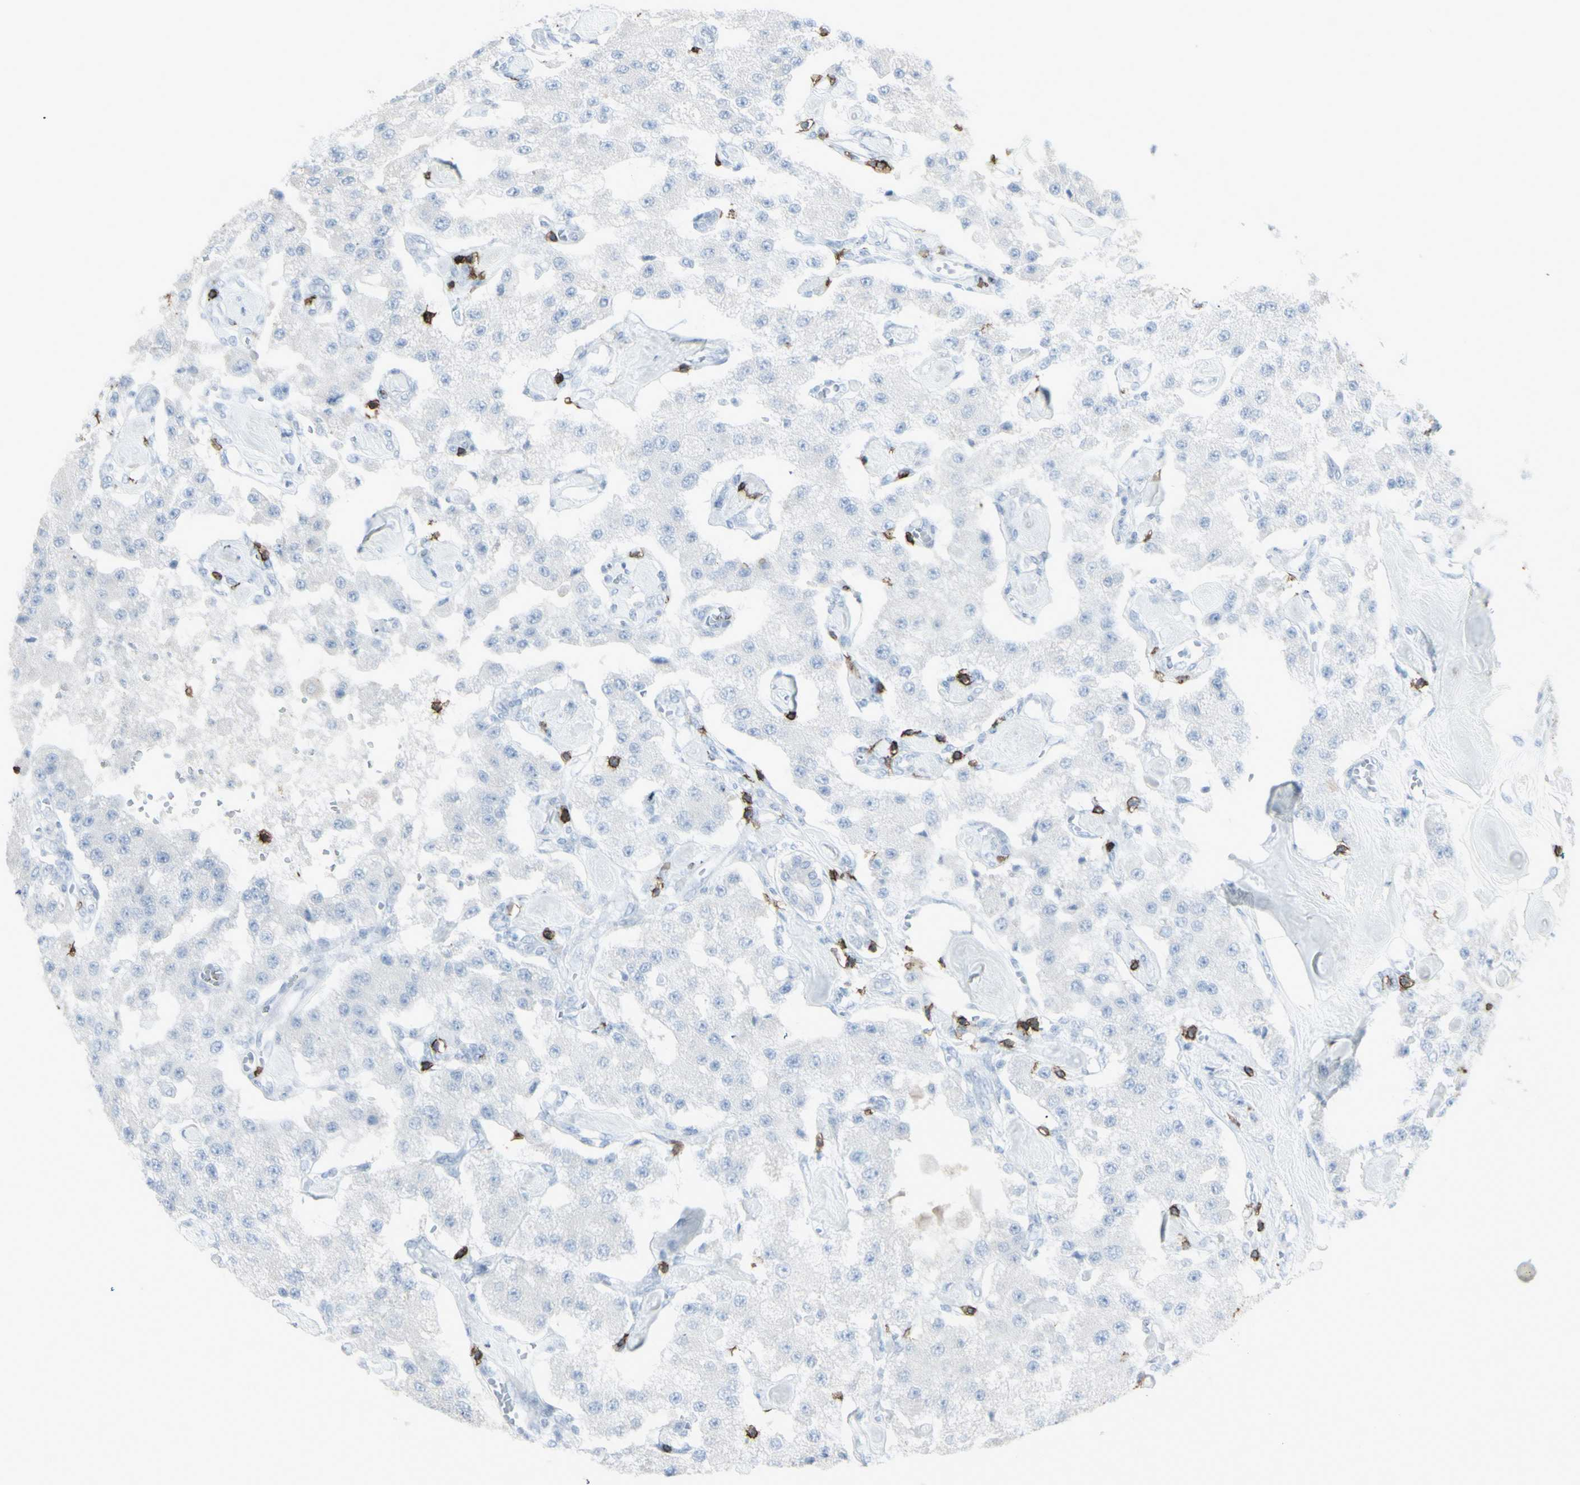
{"staining": {"intensity": "negative", "quantity": "none", "location": "none"}, "tissue": "carcinoid", "cell_type": "Tumor cells", "image_type": "cancer", "snomed": [{"axis": "morphology", "description": "Carcinoid, malignant, NOS"}, {"axis": "topography", "description": "Pancreas"}], "caption": "This is an immunohistochemistry image of human carcinoid. There is no positivity in tumor cells.", "gene": "CD247", "patient": {"sex": "male", "age": 41}}